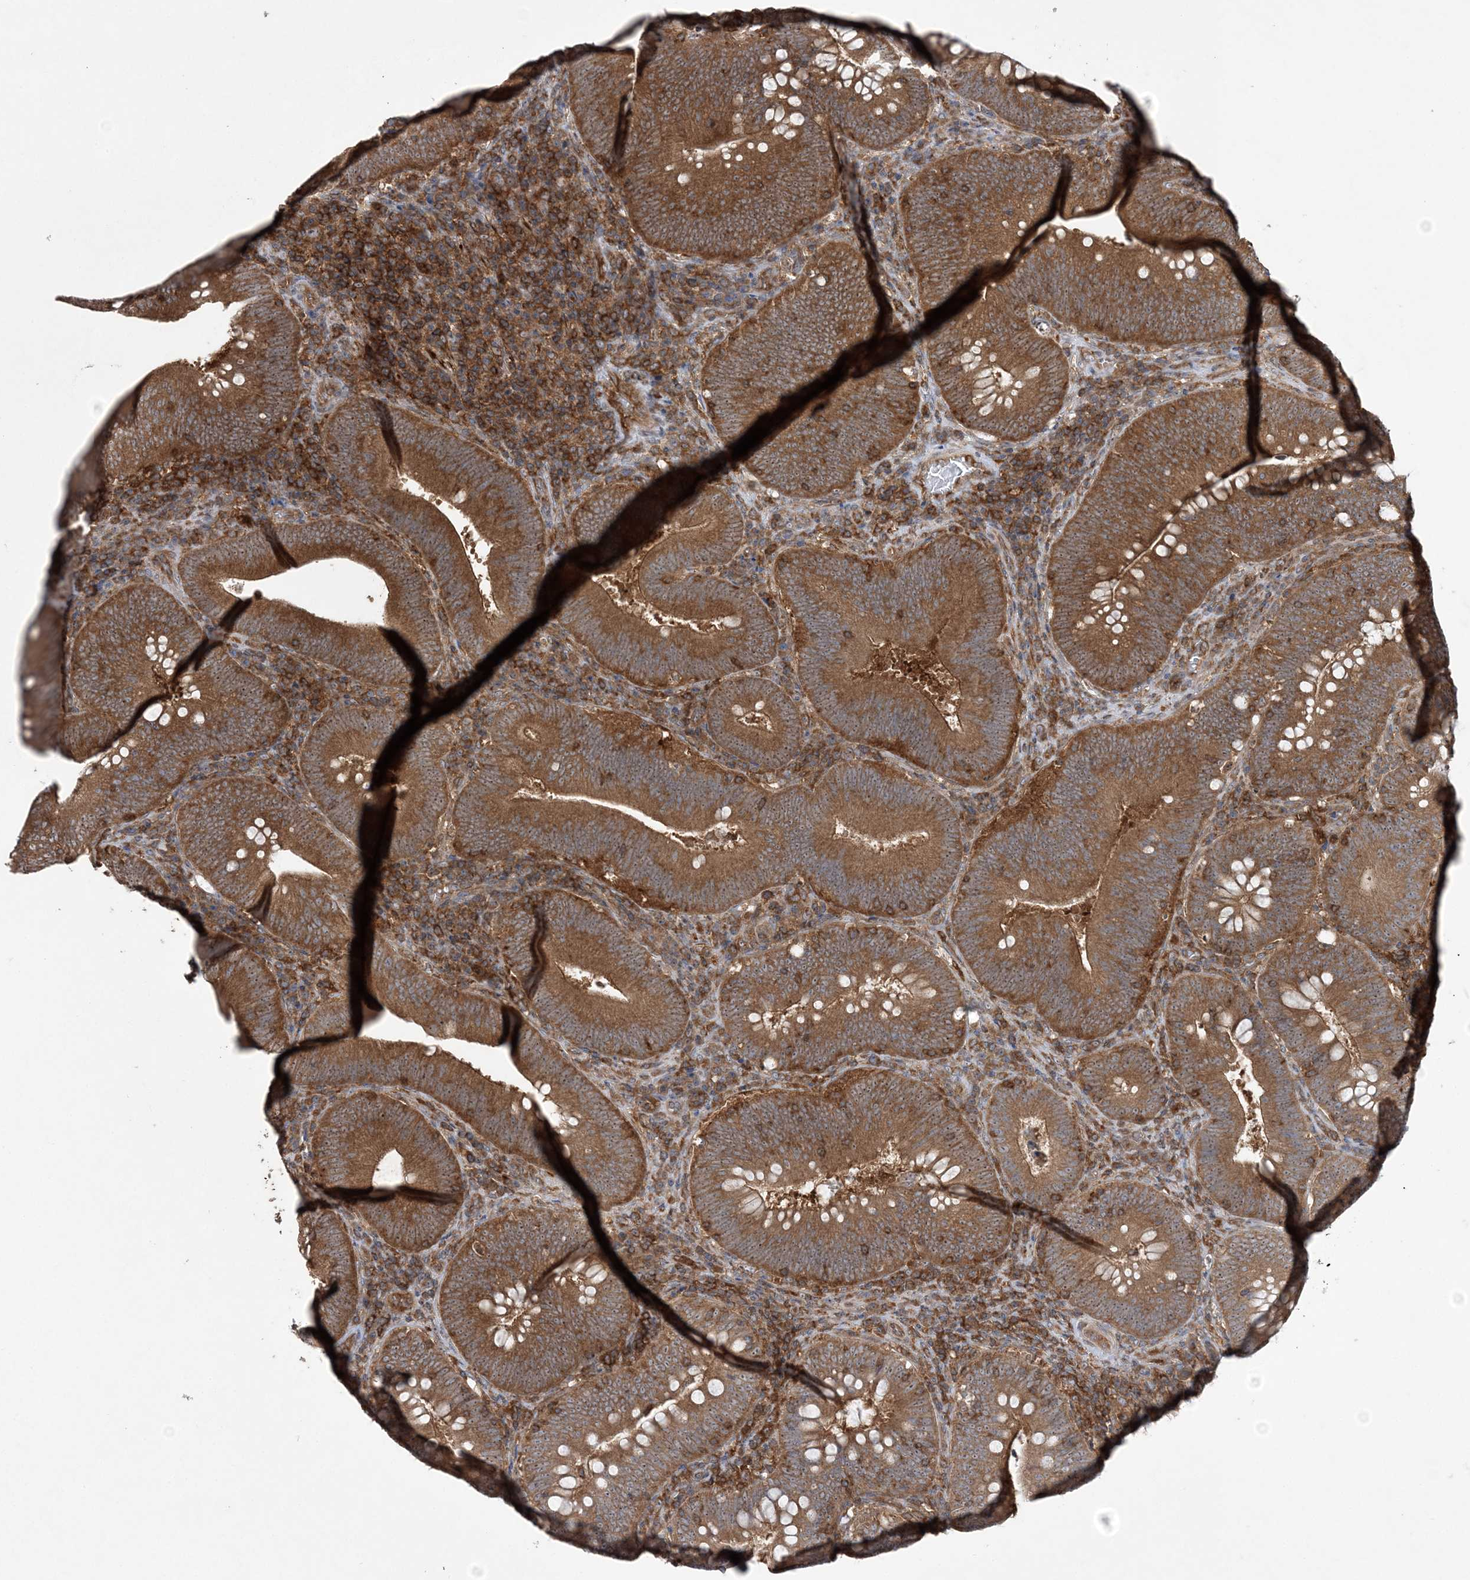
{"staining": {"intensity": "moderate", "quantity": ">75%", "location": "cytoplasmic/membranous,nuclear"}, "tissue": "colorectal cancer", "cell_type": "Tumor cells", "image_type": "cancer", "snomed": [{"axis": "morphology", "description": "Normal tissue, NOS"}, {"axis": "topography", "description": "Colon"}], "caption": "This is a micrograph of immunohistochemistry staining of colorectal cancer, which shows moderate expression in the cytoplasmic/membranous and nuclear of tumor cells.", "gene": "ACAP2", "patient": {"sex": "female", "age": 82}}